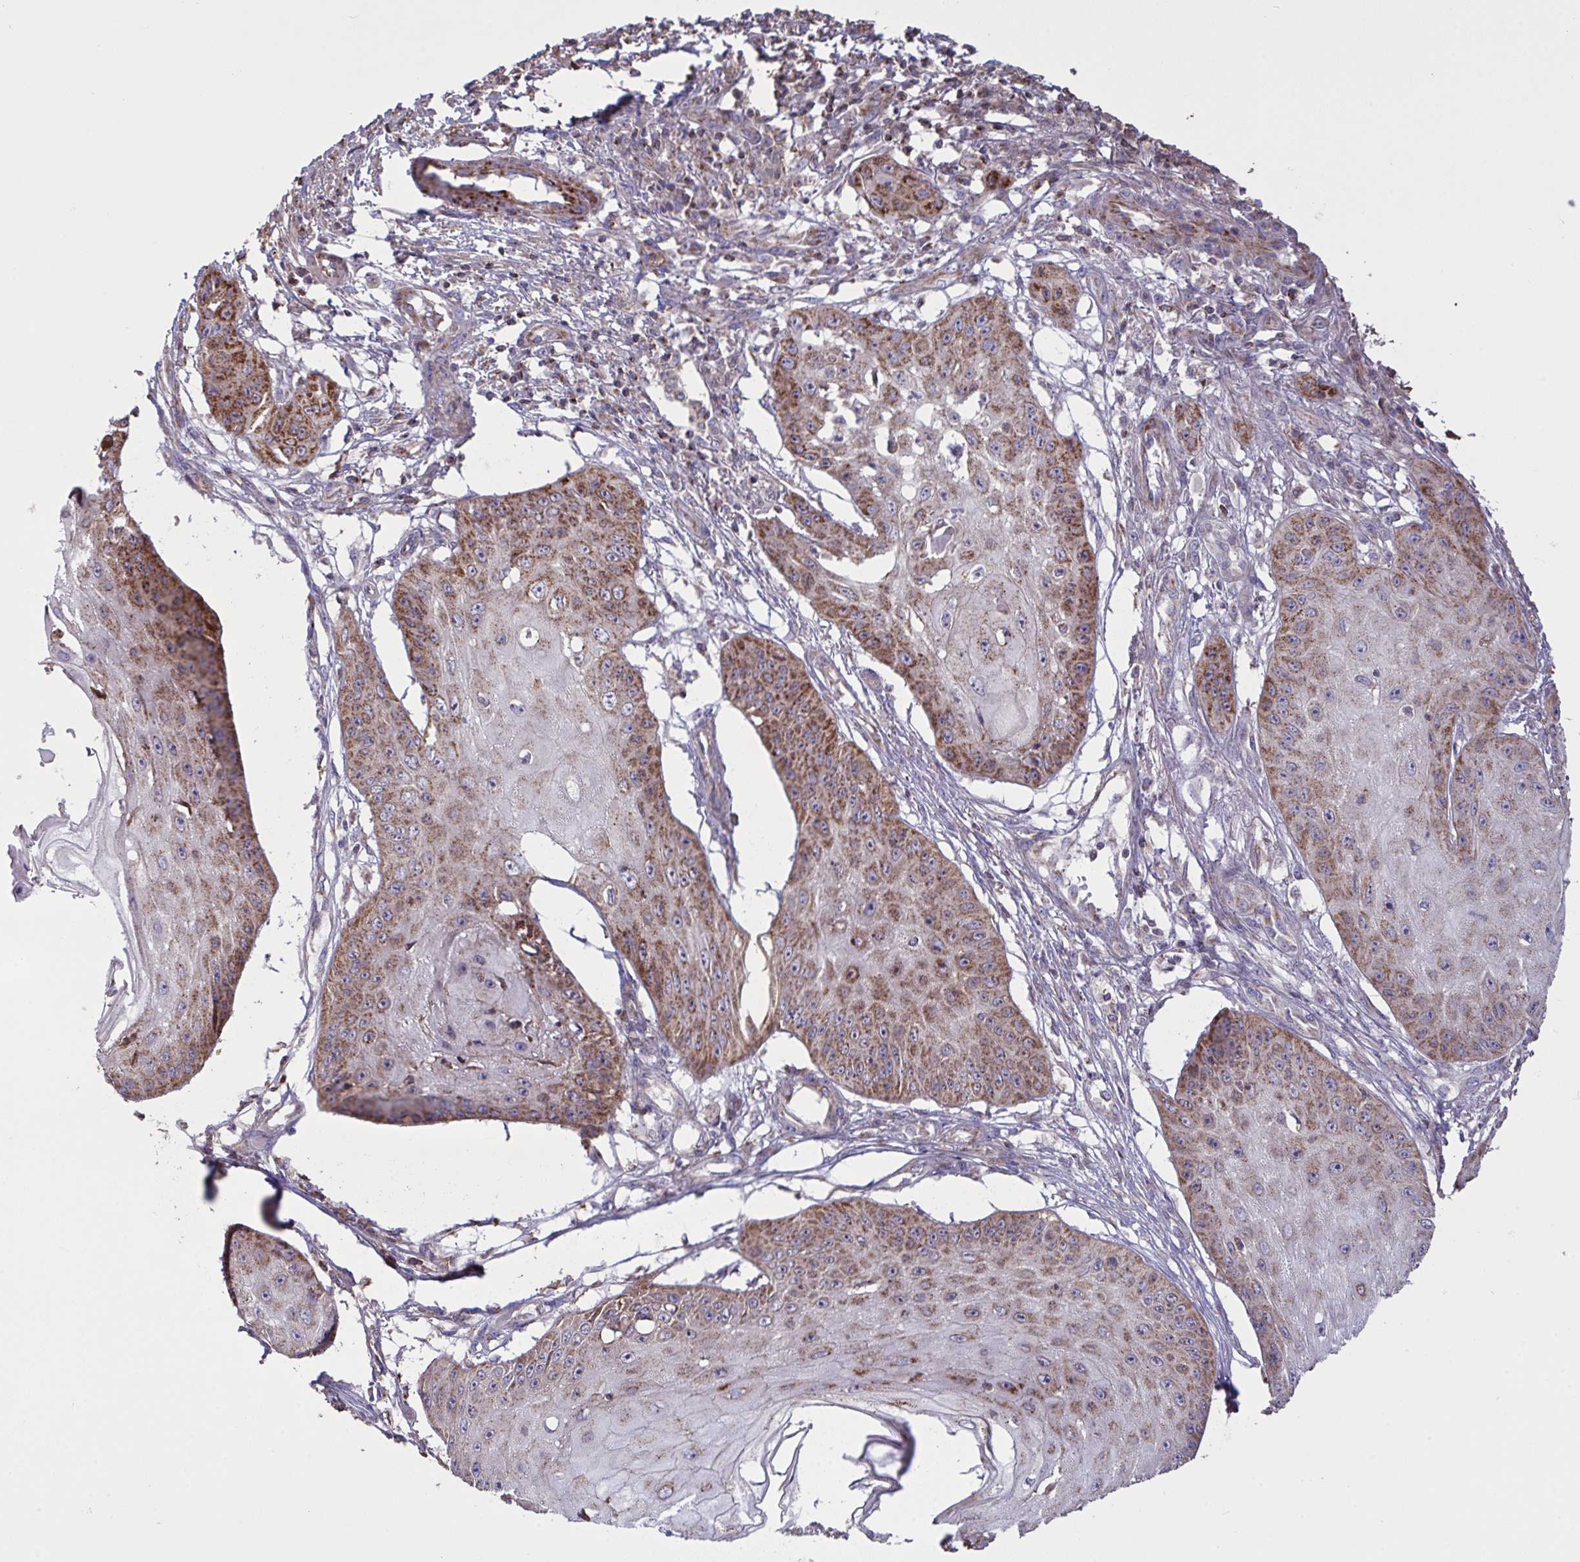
{"staining": {"intensity": "moderate", "quantity": "25%-75%", "location": "cytoplasmic/membranous"}, "tissue": "skin cancer", "cell_type": "Tumor cells", "image_type": "cancer", "snomed": [{"axis": "morphology", "description": "Squamous cell carcinoma, NOS"}, {"axis": "topography", "description": "Skin"}], "caption": "A micrograph showing moderate cytoplasmic/membranous positivity in approximately 25%-75% of tumor cells in skin cancer, as visualized by brown immunohistochemical staining.", "gene": "MICOS10", "patient": {"sex": "male", "age": 70}}